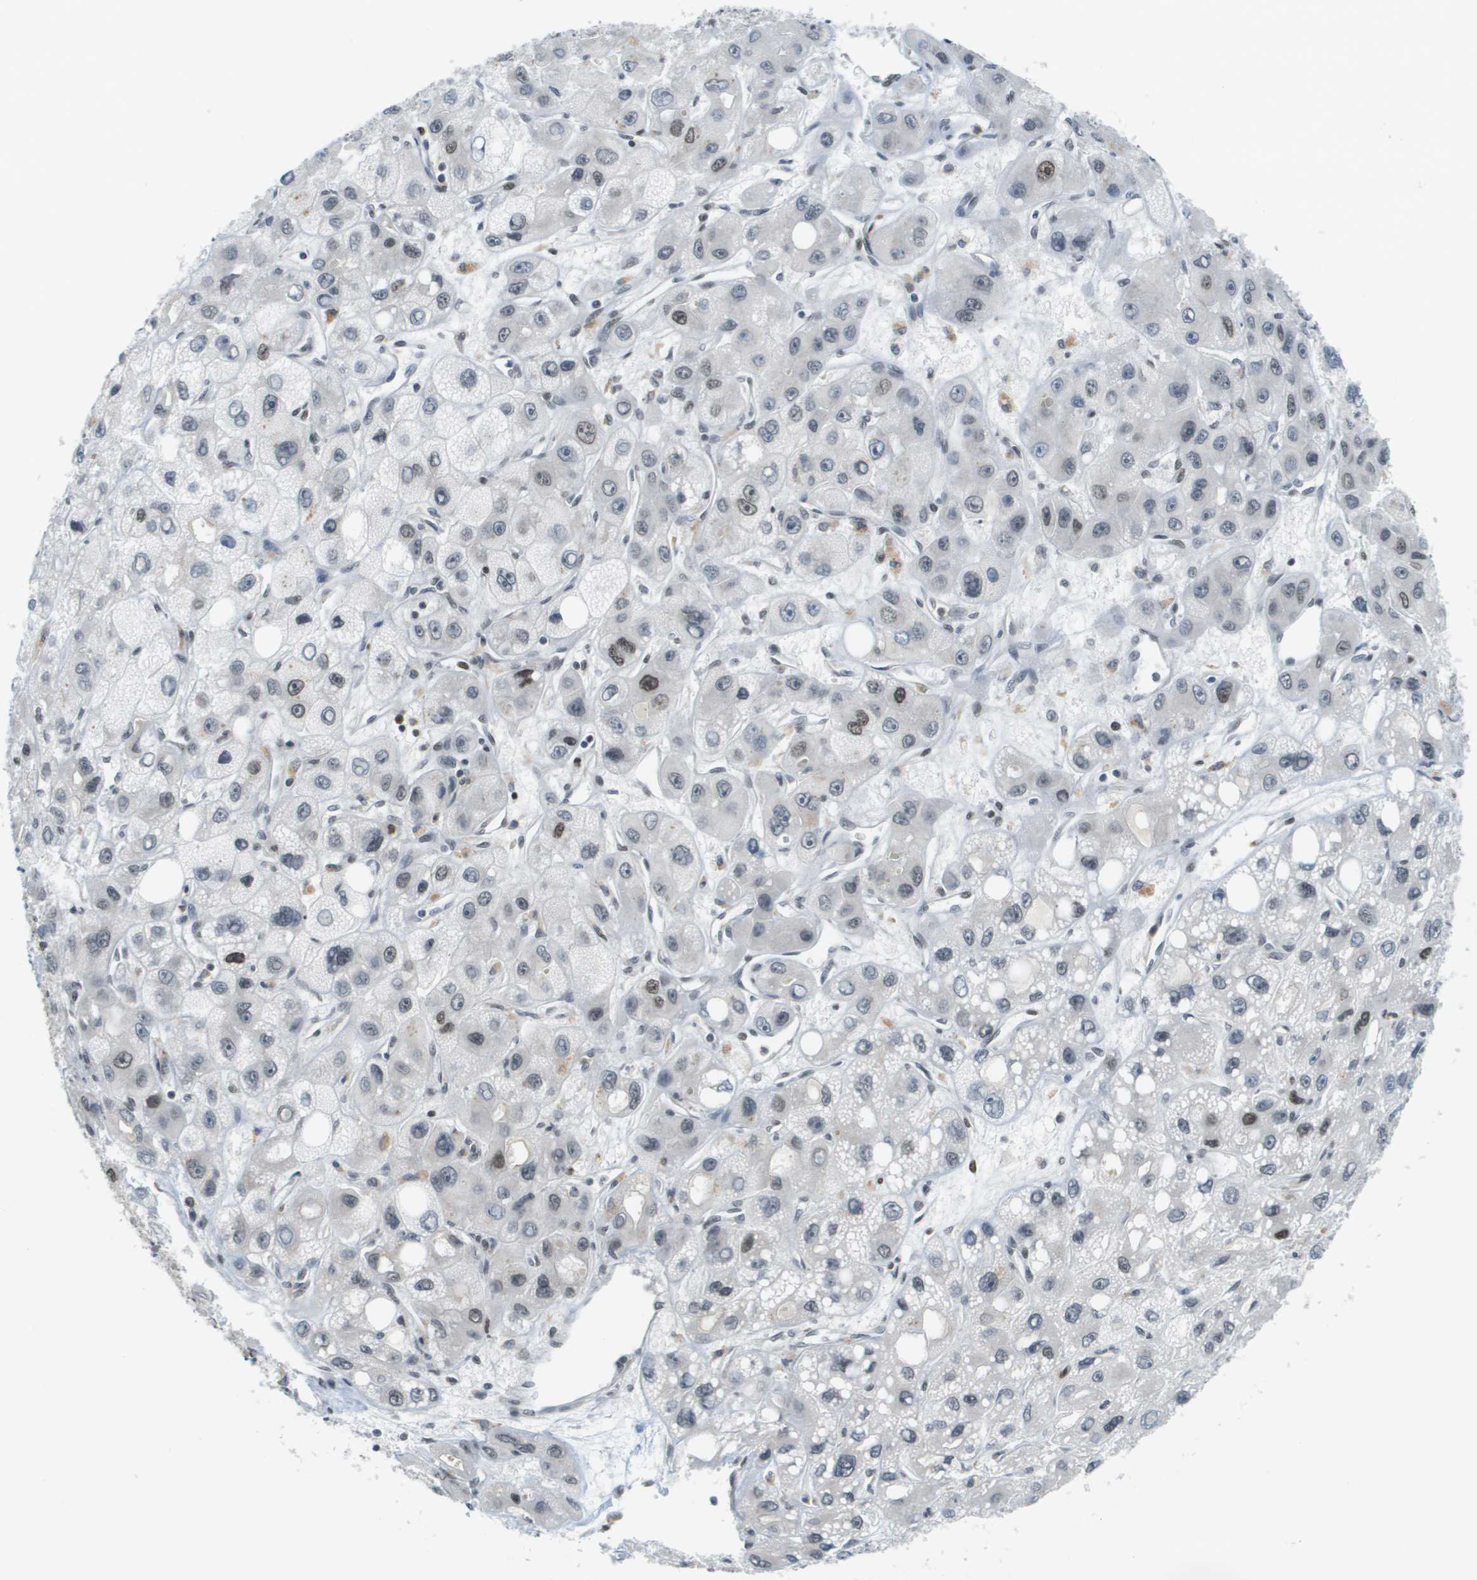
{"staining": {"intensity": "moderate", "quantity": "<25%", "location": "nuclear"}, "tissue": "liver cancer", "cell_type": "Tumor cells", "image_type": "cancer", "snomed": [{"axis": "morphology", "description": "Carcinoma, Hepatocellular, NOS"}, {"axis": "topography", "description": "Liver"}], "caption": "IHC photomicrograph of liver cancer (hepatocellular carcinoma) stained for a protein (brown), which reveals low levels of moderate nuclear positivity in about <25% of tumor cells.", "gene": "CBX5", "patient": {"sex": "male", "age": 55}}